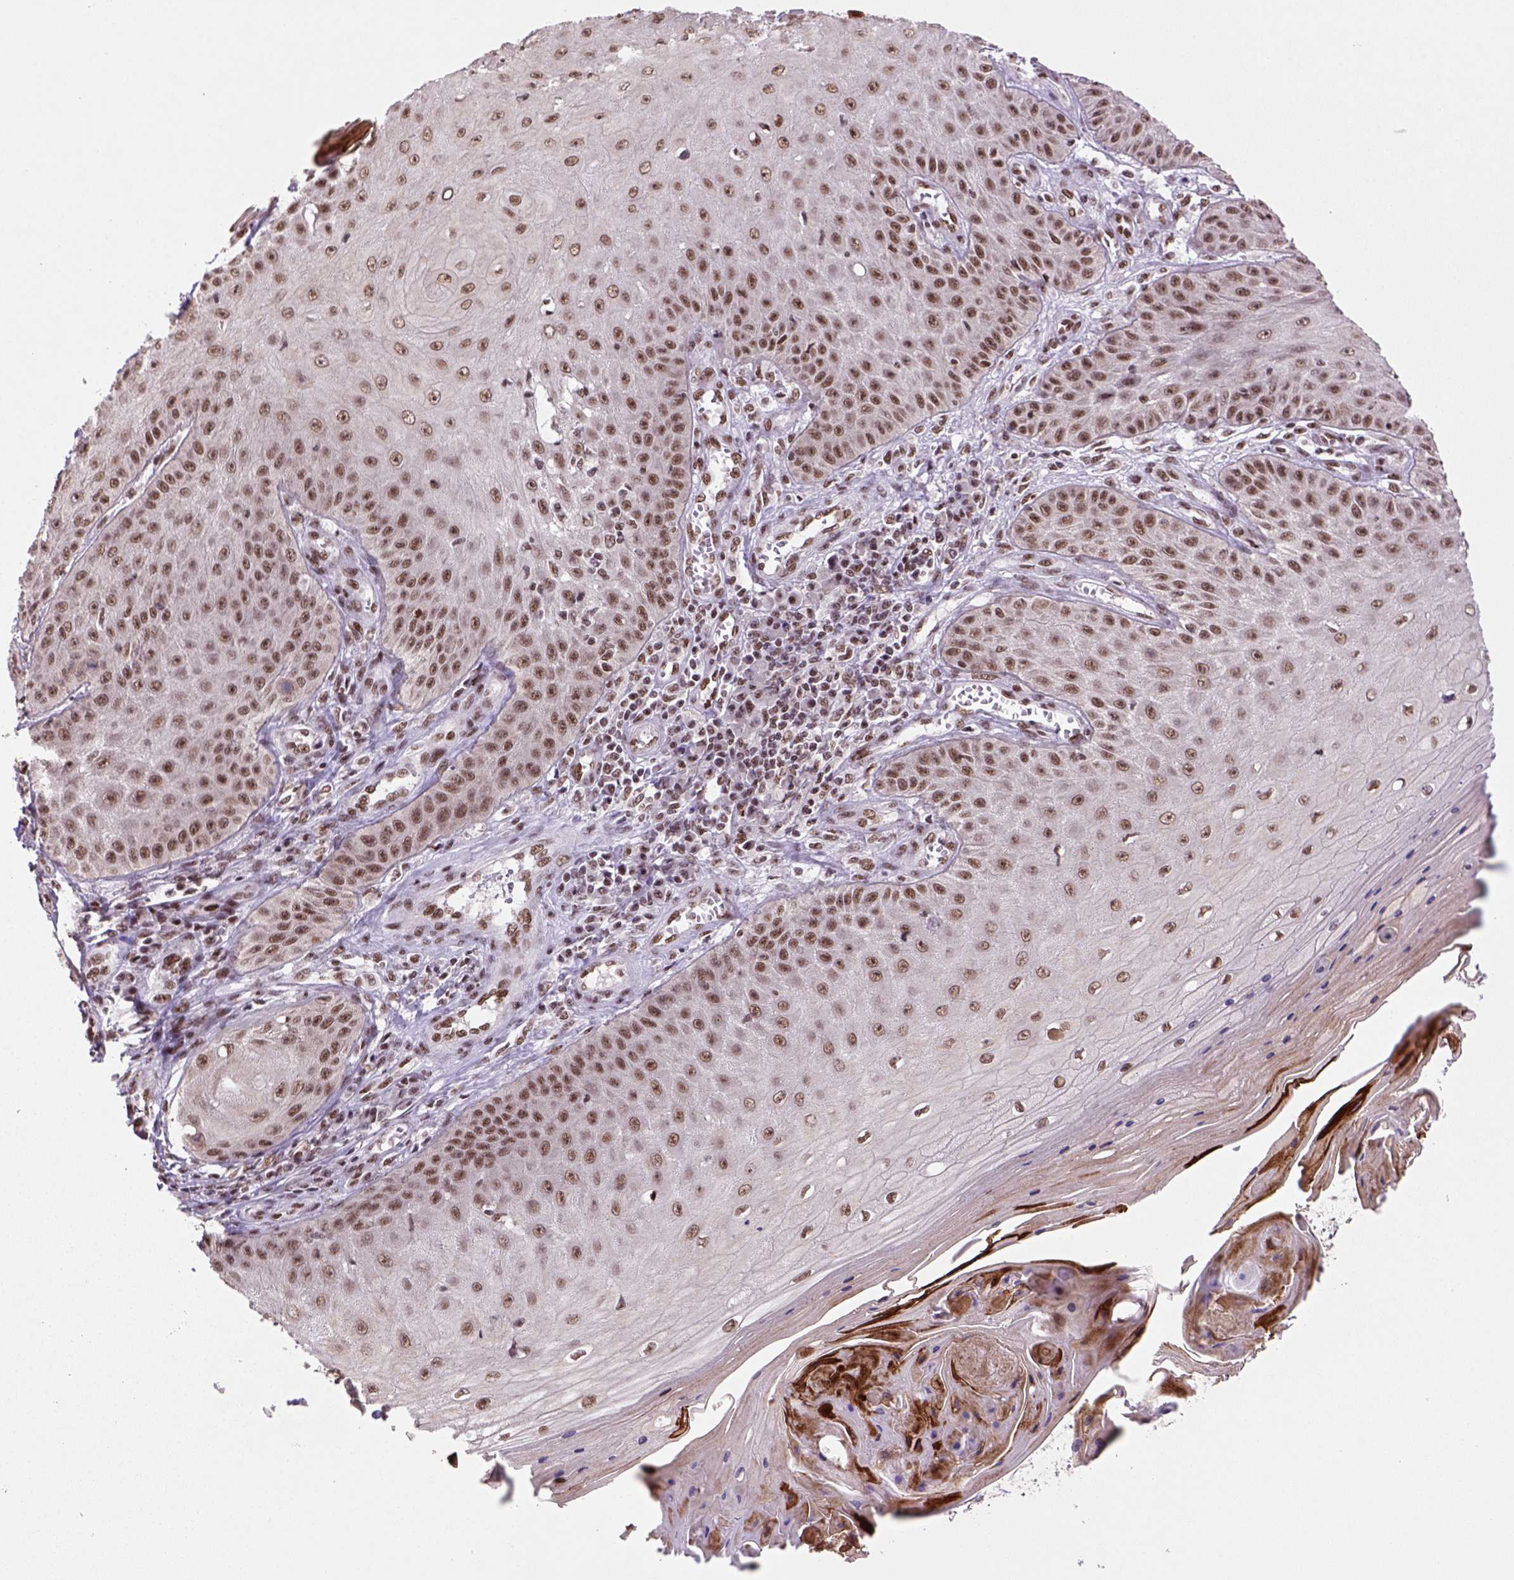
{"staining": {"intensity": "moderate", "quantity": ">75%", "location": "nuclear"}, "tissue": "skin cancer", "cell_type": "Tumor cells", "image_type": "cancer", "snomed": [{"axis": "morphology", "description": "Squamous cell carcinoma, NOS"}, {"axis": "topography", "description": "Skin"}], "caption": "IHC staining of squamous cell carcinoma (skin), which demonstrates medium levels of moderate nuclear staining in about >75% of tumor cells indicating moderate nuclear protein expression. The staining was performed using DAB (brown) for protein detection and nuclei were counterstained in hematoxylin (blue).", "gene": "NSMCE2", "patient": {"sex": "male", "age": 70}}